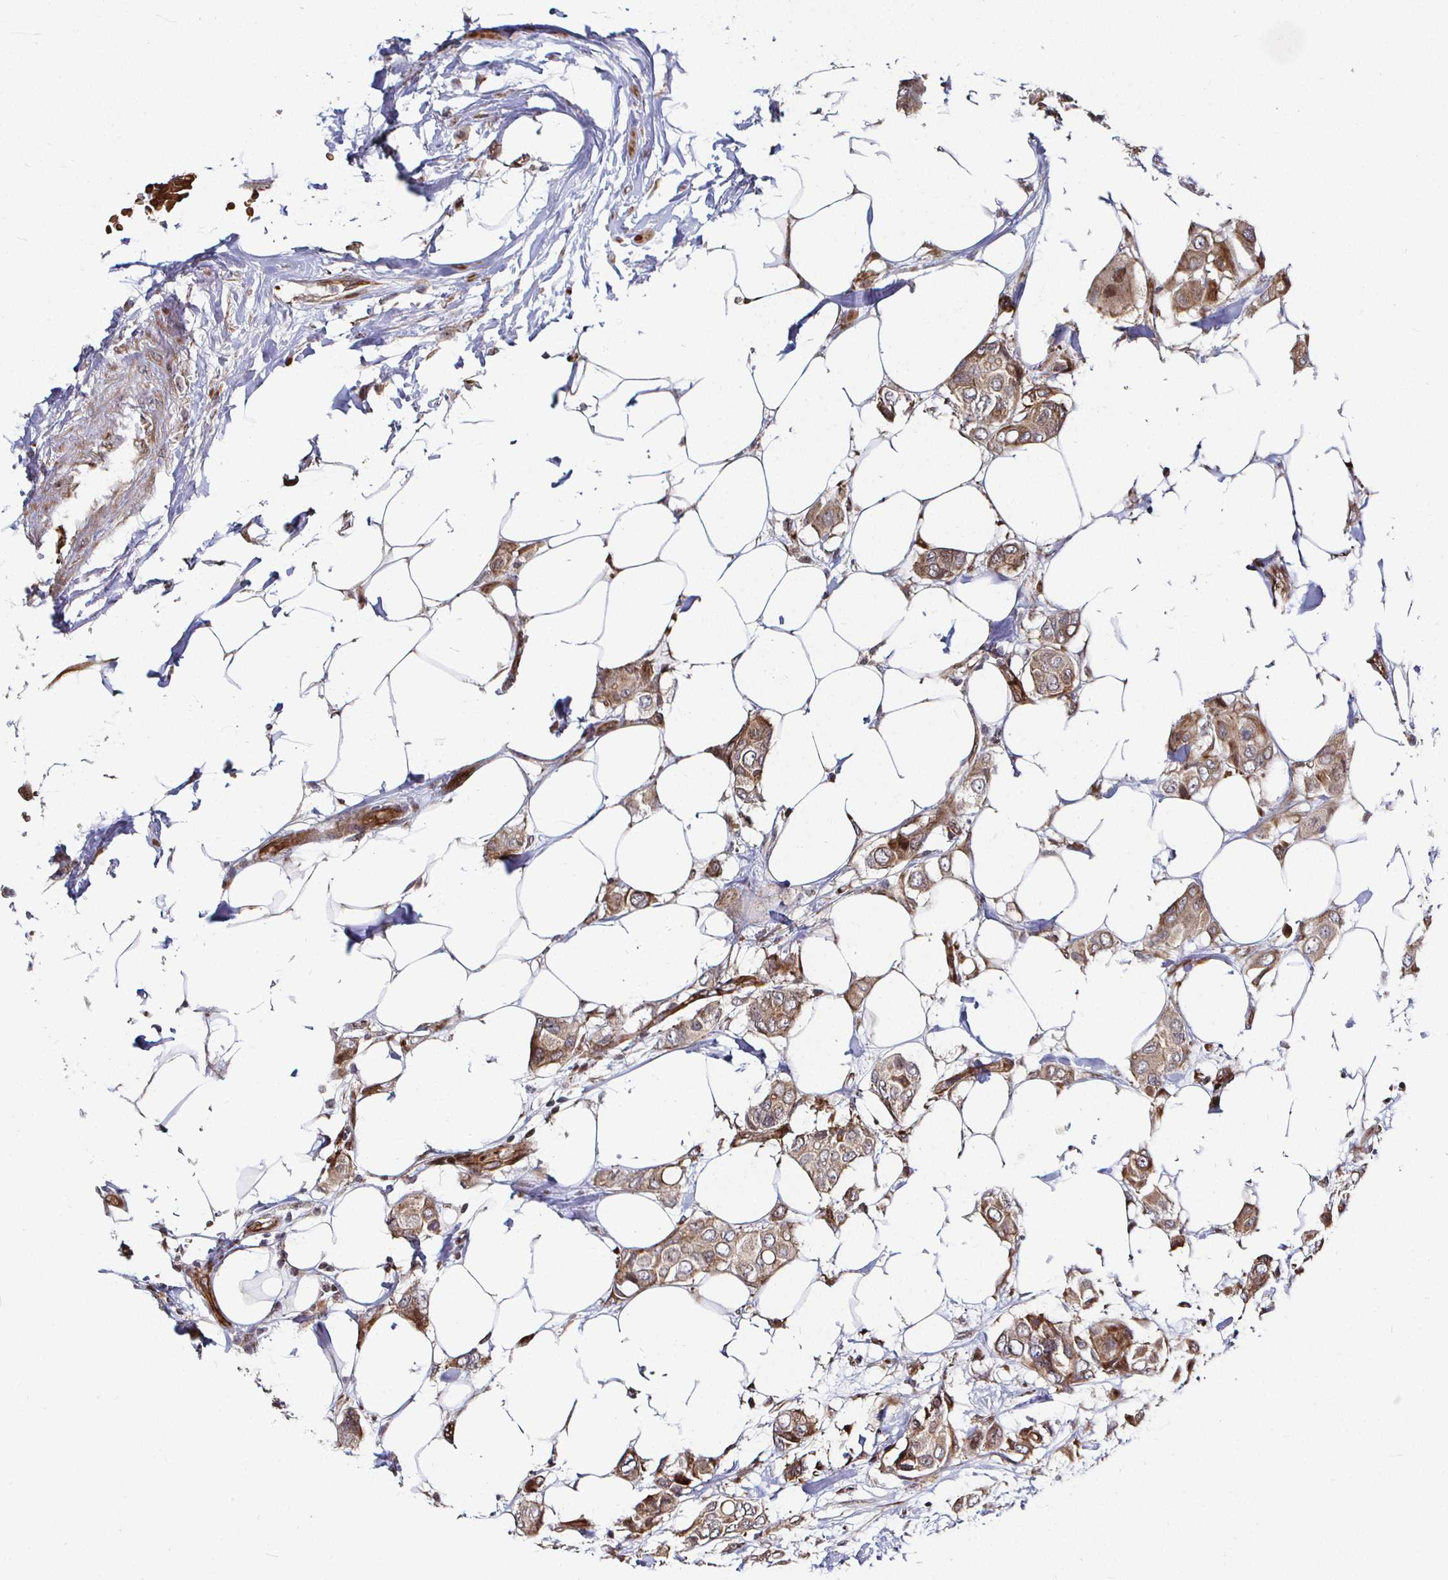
{"staining": {"intensity": "moderate", "quantity": ">75%", "location": "cytoplasmic/membranous"}, "tissue": "breast cancer", "cell_type": "Tumor cells", "image_type": "cancer", "snomed": [{"axis": "morphology", "description": "Lobular carcinoma"}, {"axis": "topography", "description": "Breast"}], "caption": "Moderate cytoplasmic/membranous positivity for a protein is seen in approximately >75% of tumor cells of breast cancer using immunohistochemistry.", "gene": "TBKBP1", "patient": {"sex": "female", "age": 51}}